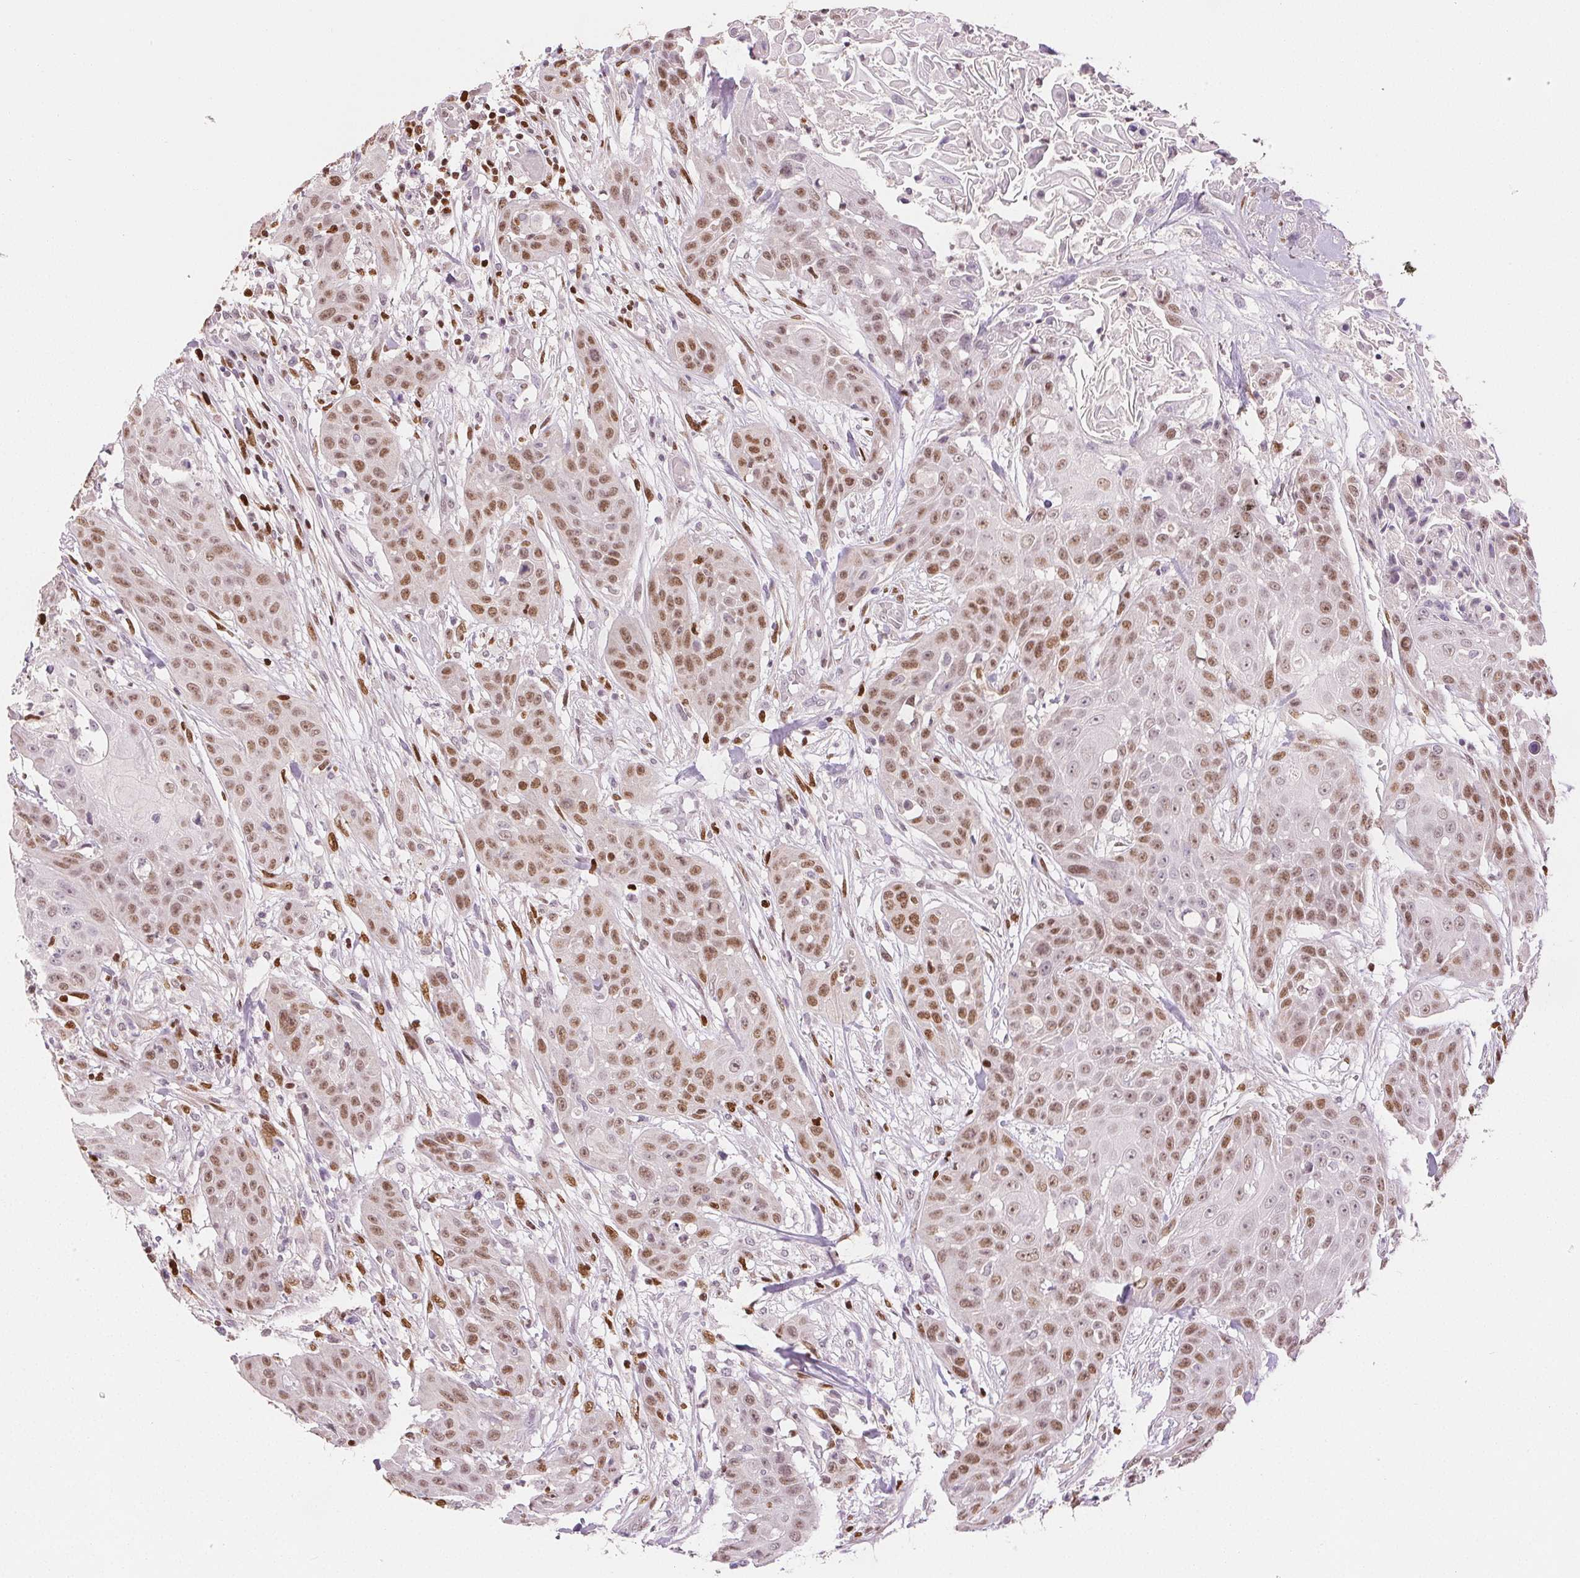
{"staining": {"intensity": "moderate", "quantity": ">75%", "location": "nuclear"}, "tissue": "head and neck cancer", "cell_type": "Tumor cells", "image_type": "cancer", "snomed": [{"axis": "morphology", "description": "Squamous cell carcinoma, NOS"}, {"axis": "topography", "description": "Oral tissue"}, {"axis": "topography", "description": "Head-Neck"}], "caption": "Squamous cell carcinoma (head and neck) stained for a protein displays moderate nuclear positivity in tumor cells. The staining was performed using DAB (3,3'-diaminobenzidine) to visualize the protein expression in brown, while the nuclei were stained in blue with hematoxylin (Magnification: 20x).", "gene": "RUNX2", "patient": {"sex": "female", "age": 55}}